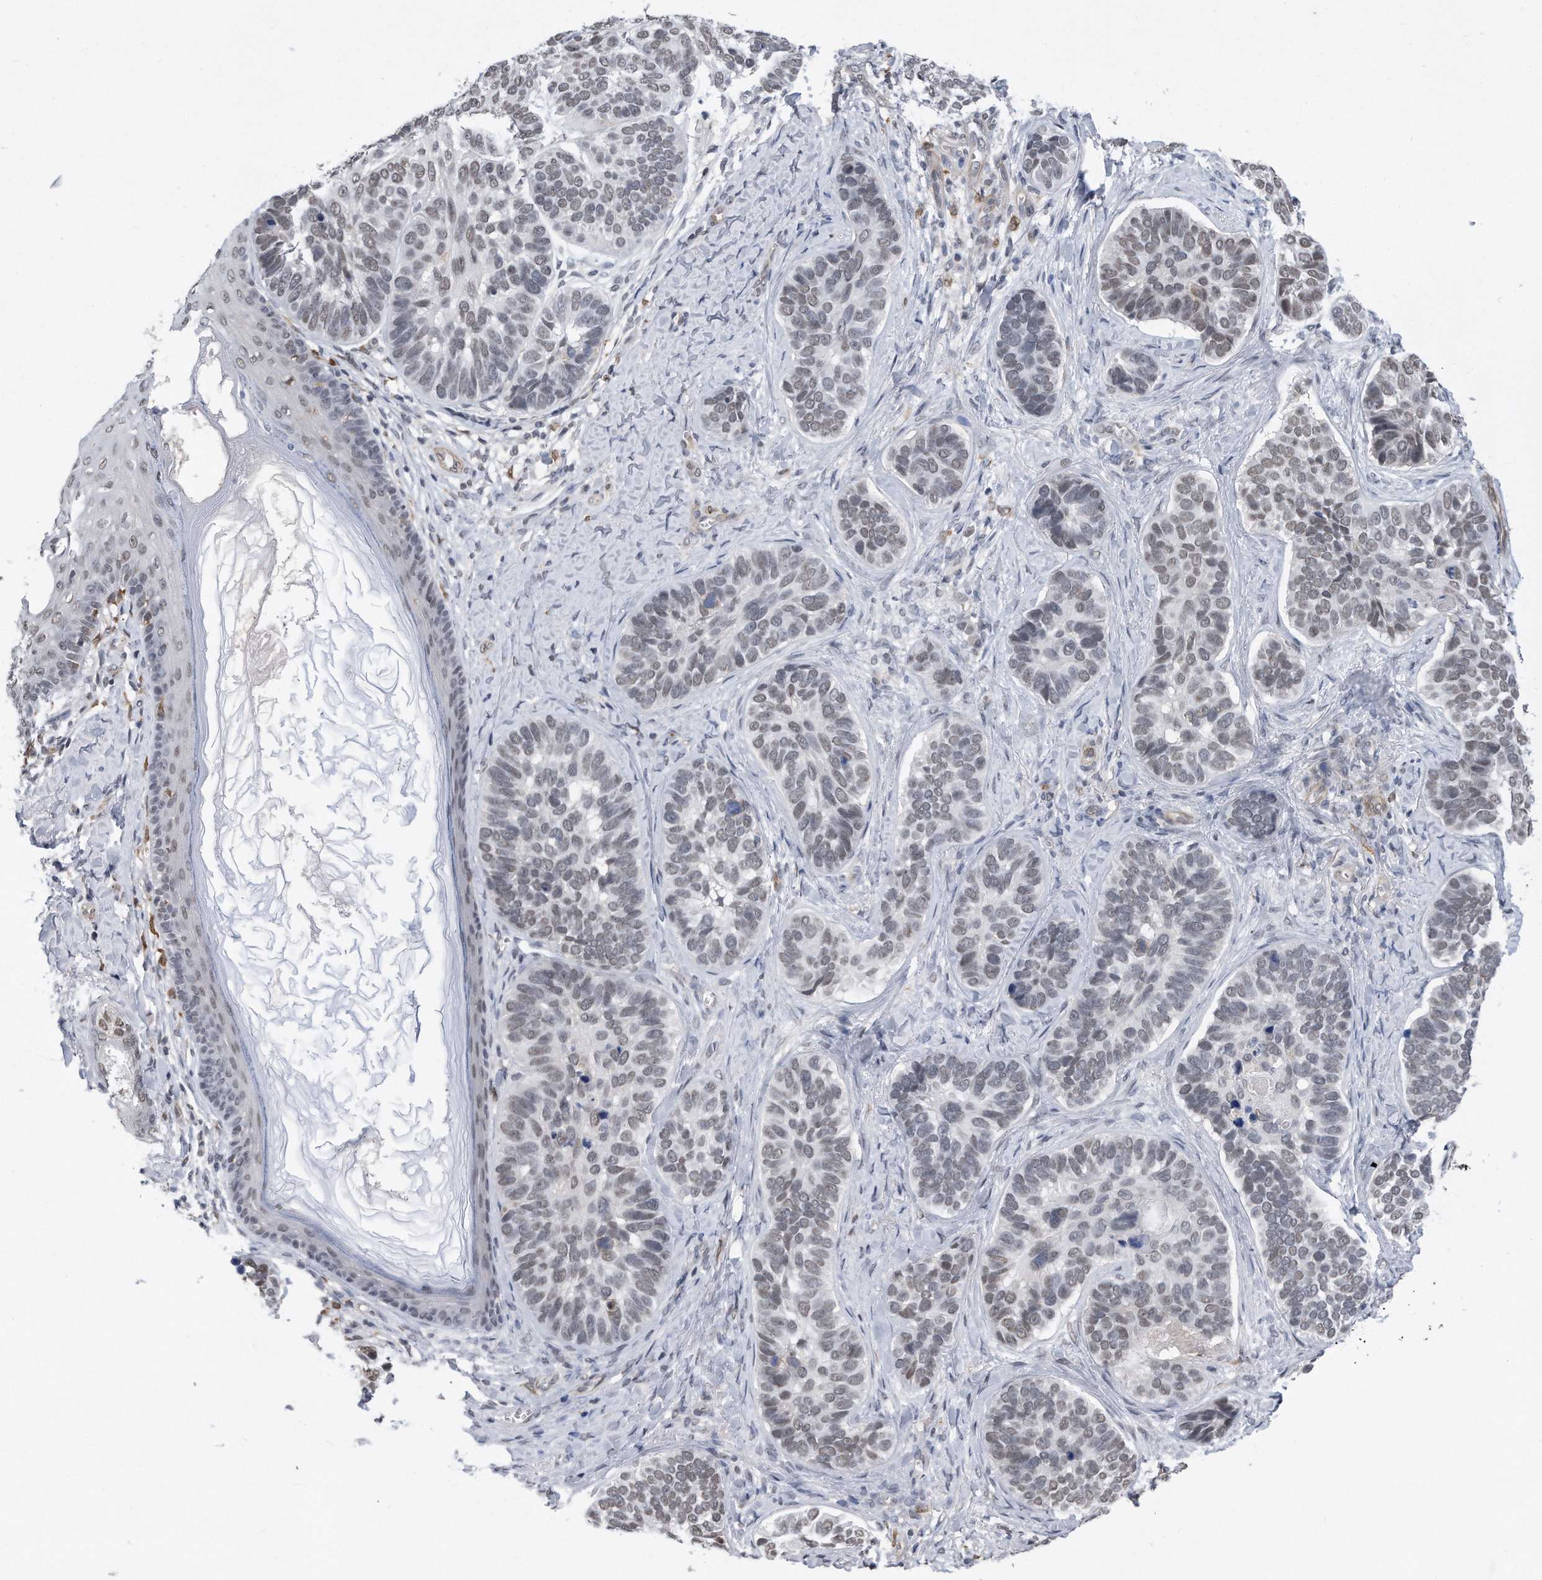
{"staining": {"intensity": "weak", "quantity": "<25%", "location": "nuclear"}, "tissue": "skin cancer", "cell_type": "Tumor cells", "image_type": "cancer", "snomed": [{"axis": "morphology", "description": "Basal cell carcinoma"}, {"axis": "topography", "description": "Skin"}], "caption": "This photomicrograph is of skin basal cell carcinoma stained with immunohistochemistry to label a protein in brown with the nuclei are counter-stained blue. There is no expression in tumor cells.", "gene": "TP53INP1", "patient": {"sex": "male", "age": 62}}